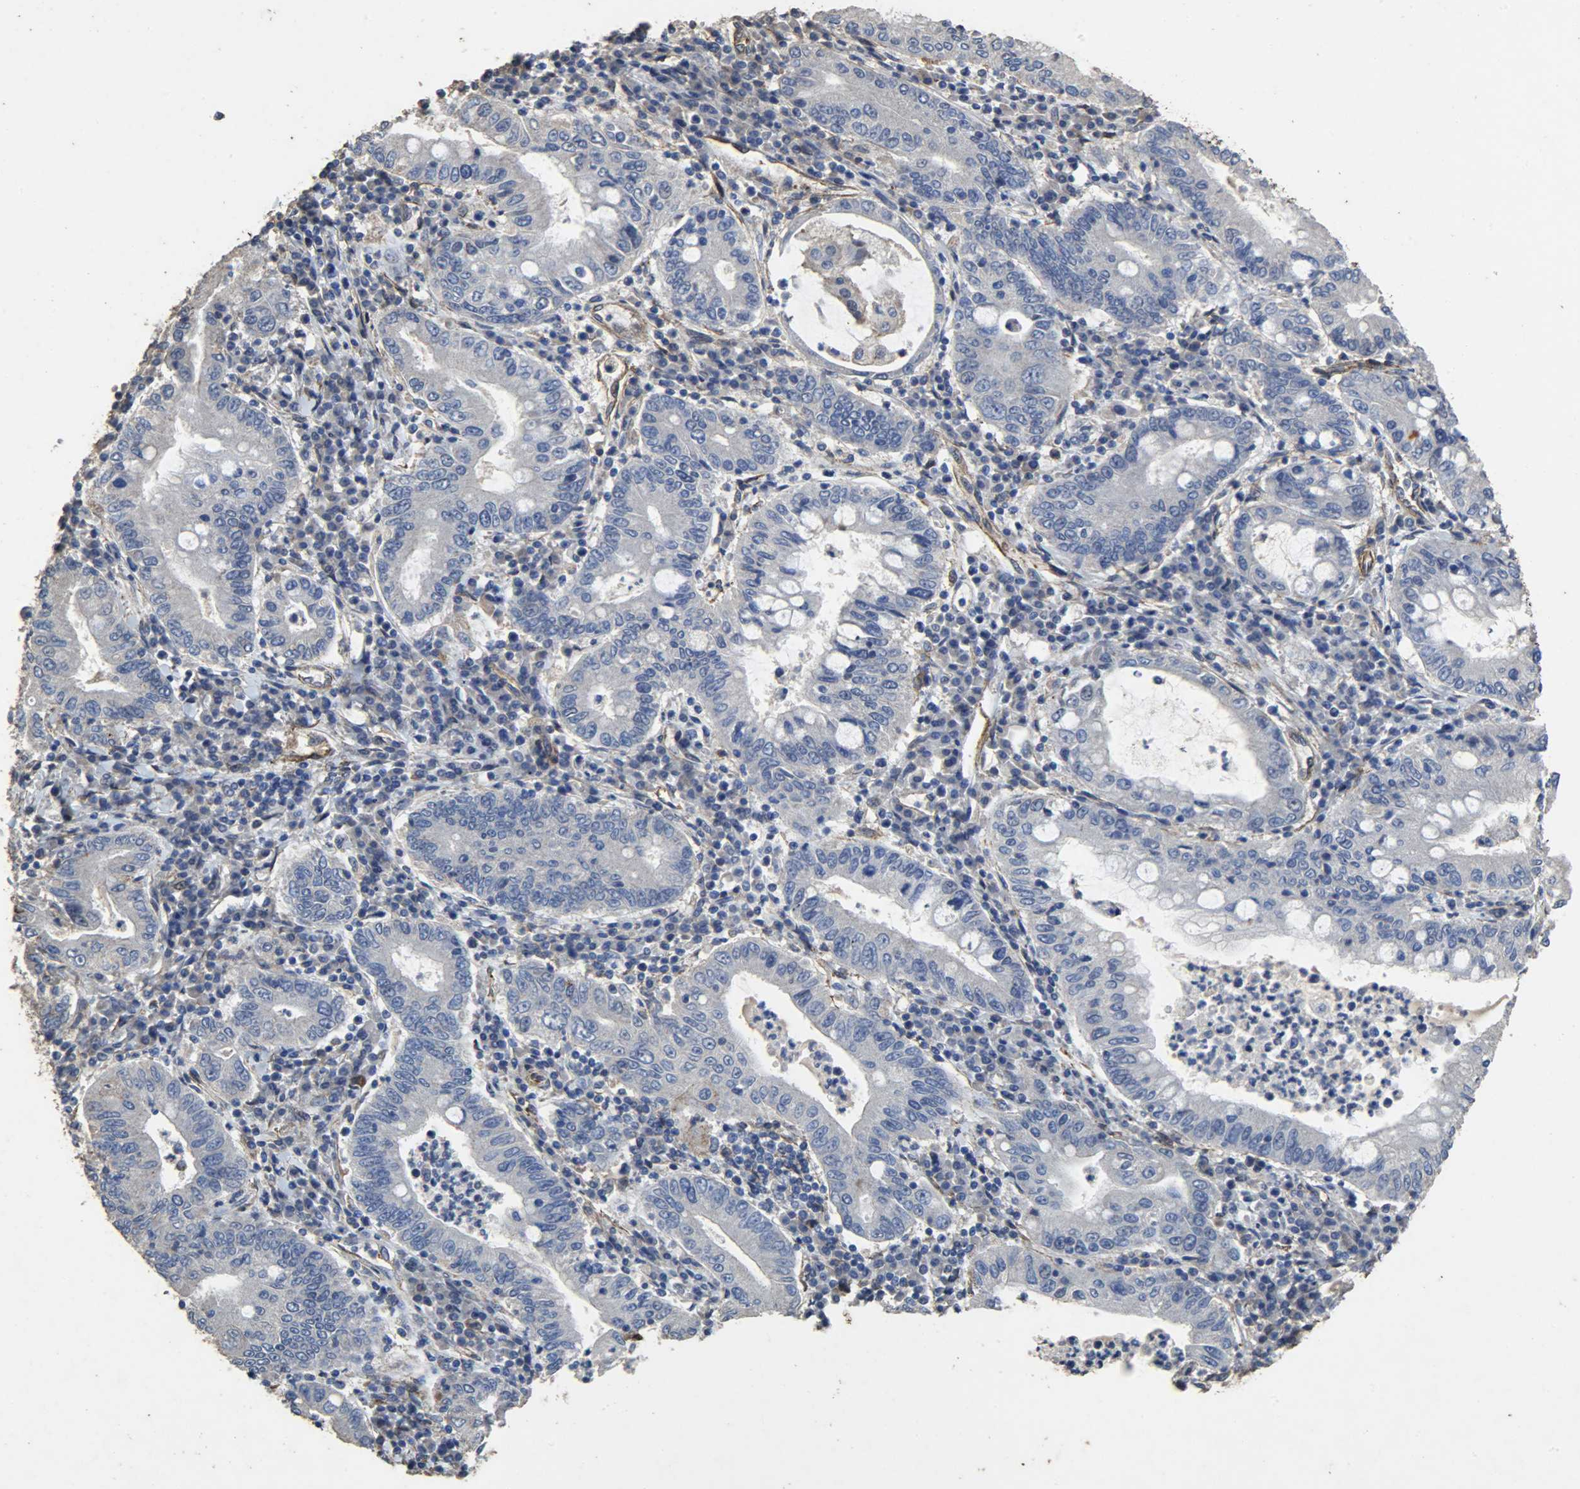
{"staining": {"intensity": "negative", "quantity": "none", "location": "none"}, "tissue": "stomach cancer", "cell_type": "Tumor cells", "image_type": "cancer", "snomed": [{"axis": "morphology", "description": "Normal tissue, NOS"}, {"axis": "morphology", "description": "Adenocarcinoma, NOS"}, {"axis": "topography", "description": "Esophagus"}, {"axis": "topography", "description": "Stomach, upper"}, {"axis": "topography", "description": "Peripheral nerve tissue"}], "caption": "Immunohistochemistry image of human stomach adenocarcinoma stained for a protein (brown), which shows no staining in tumor cells. (DAB (3,3'-diaminobenzidine) IHC visualized using brightfield microscopy, high magnification).", "gene": "TPM4", "patient": {"sex": "male", "age": 62}}